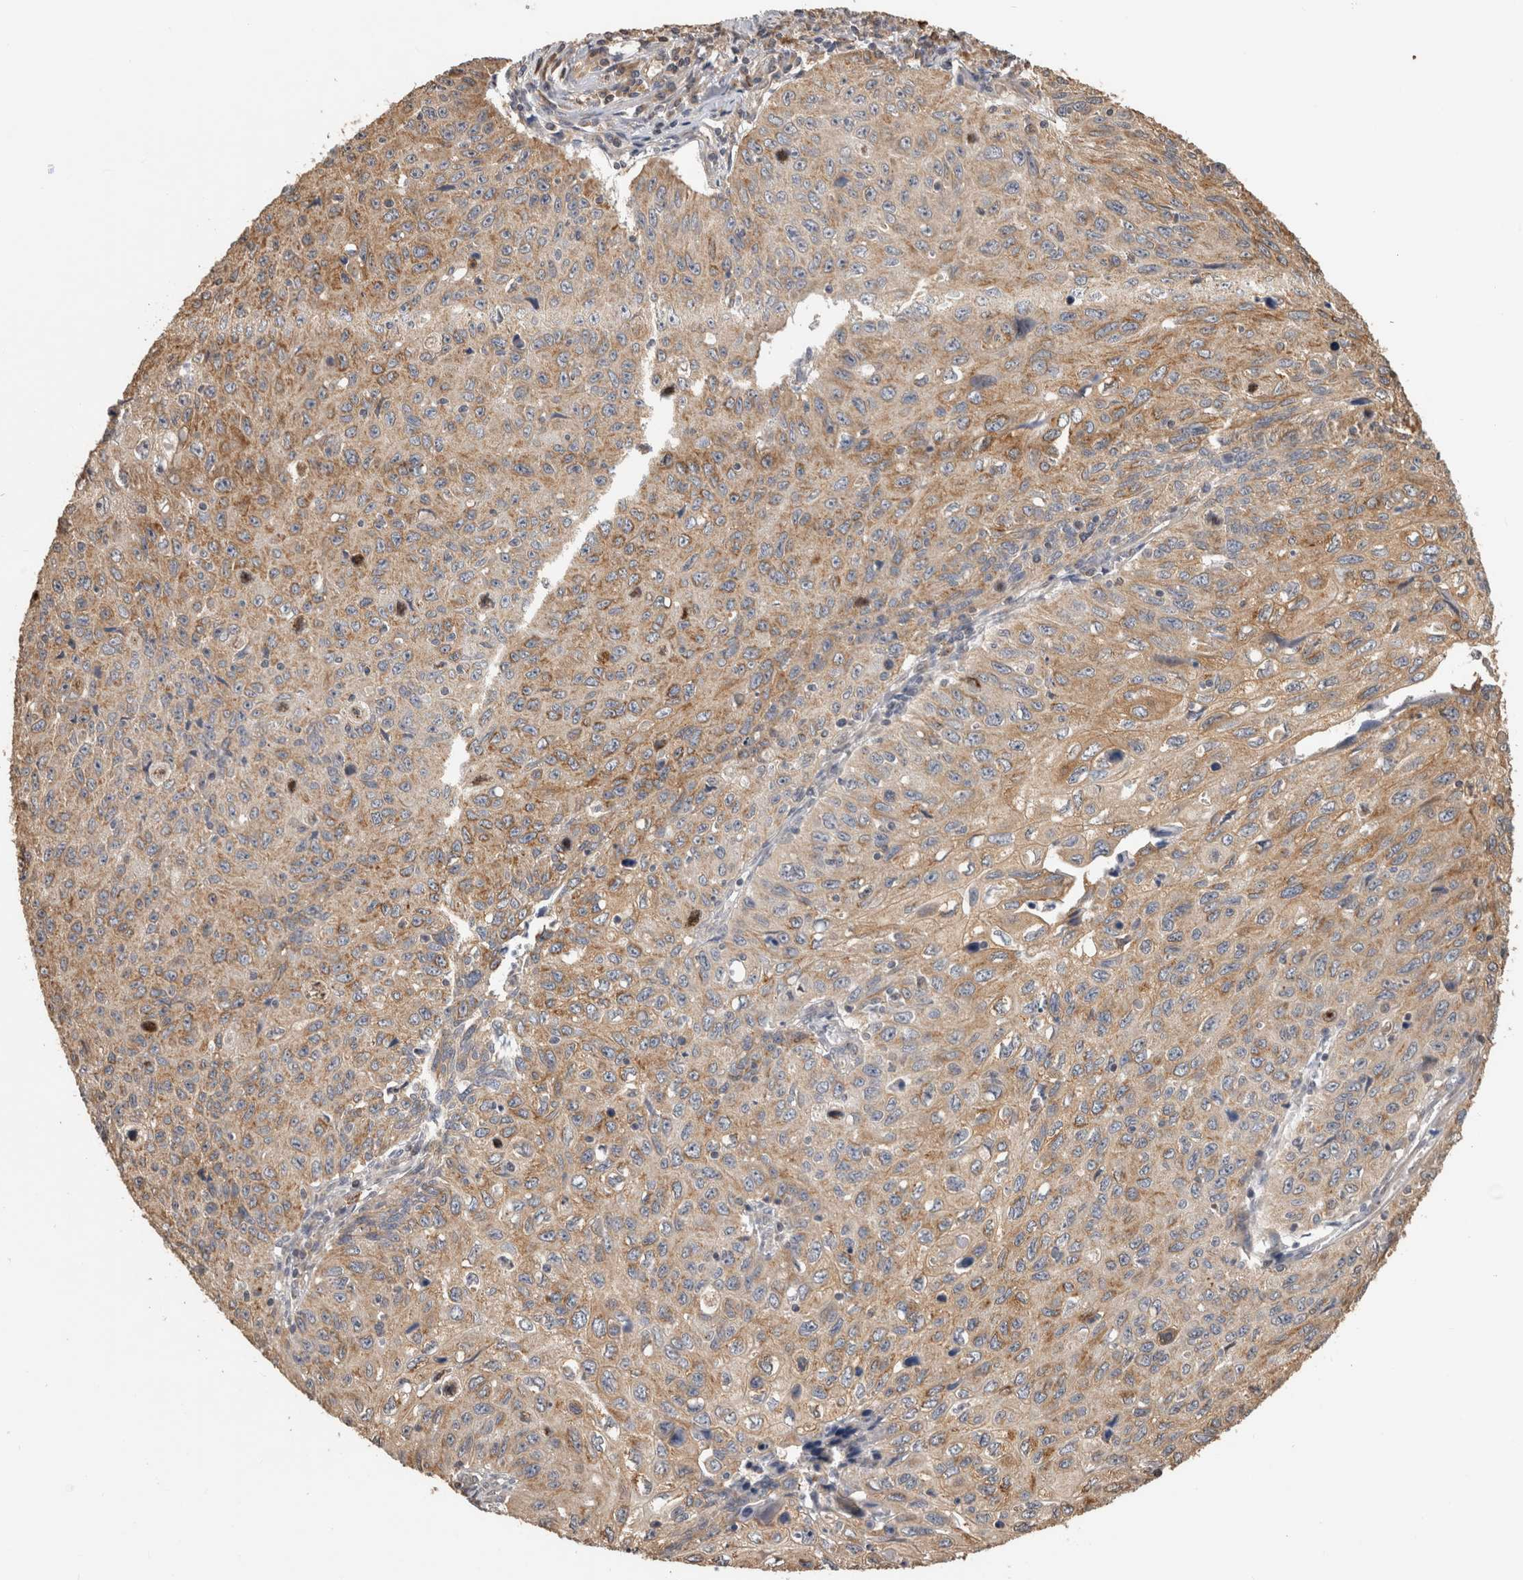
{"staining": {"intensity": "moderate", "quantity": ">75%", "location": "cytoplasmic/membranous"}, "tissue": "cervical cancer", "cell_type": "Tumor cells", "image_type": "cancer", "snomed": [{"axis": "morphology", "description": "Squamous cell carcinoma, NOS"}, {"axis": "topography", "description": "Cervix"}], "caption": "Human cervical cancer (squamous cell carcinoma) stained for a protein (brown) displays moderate cytoplasmic/membranous positive positivity in approximately >75% of tumor cells.", "gene": "CLIP1", "patient": {"sex": "female", "age": 53}}